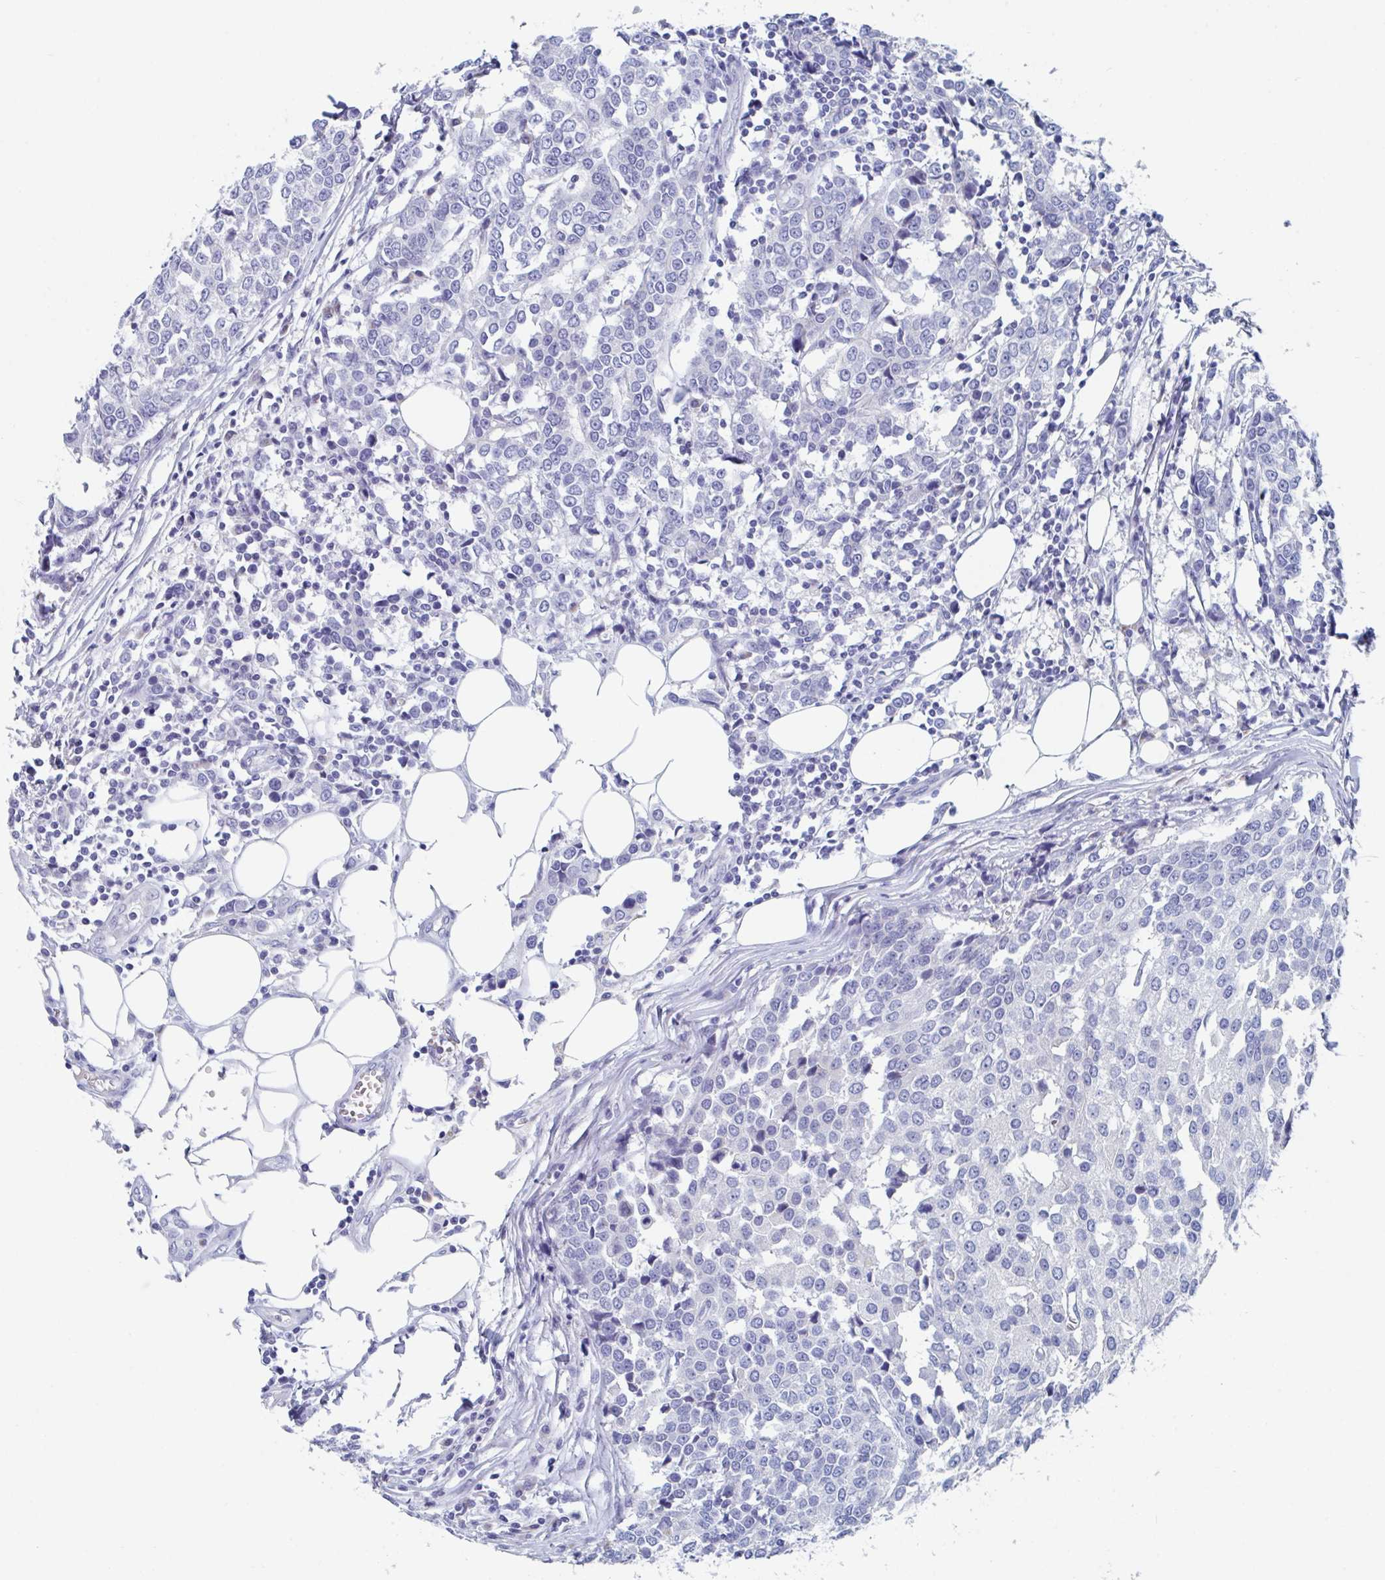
{"staining": {"intensity": "negative", "quantity": "none", "location": "none"}, "tissue": "breast cancer", "cell_type": "Tumor cells", "image_type": "cancer", "snomed": [{"axis": "morphology", "description": "Duct carcinoma"}, {"axis": "topography", "description": "Breast"}], "caption": "A high-resolution micrograph shows immunohistochemistry (IHC) staining of breast cancer, which displays no significant staining in tumor cells.", "gene": "NT5C3B", "patient": {"sex": "female", "age": 80}}